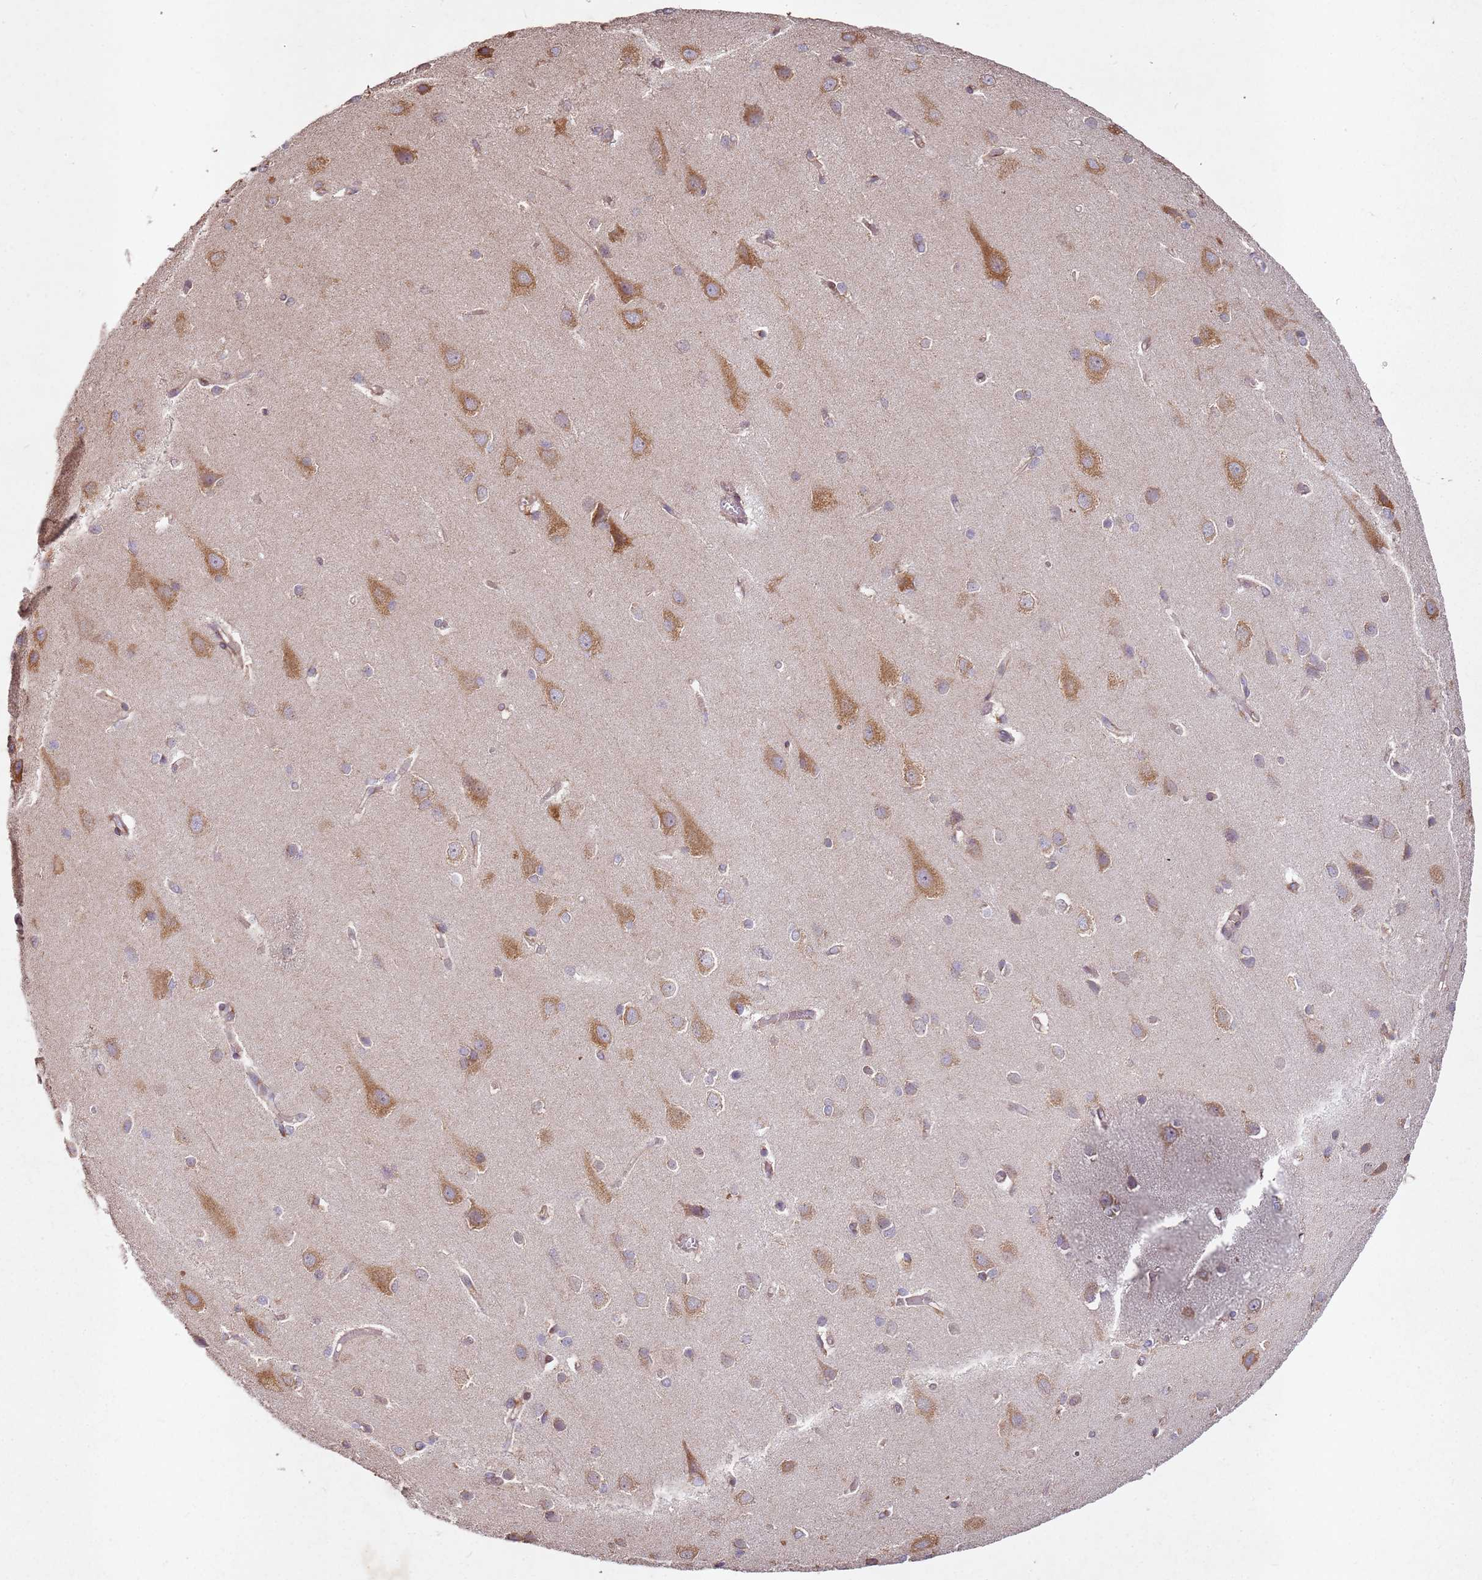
{"staining": {"intensity": "moderate", "quantity": "25%-75%", "location": "cytoplasmic/membranous"}, "tissue": "cerebral cortex", "cell_type": "Endothelial cells", "image_type": "normal", "snomed": [{"axis": "morphology", "description": "Normal tissue, NOS"}, {"axis": "topography", "description": "Cerebral cortex"}], "caption": "Protein expression analysis of unremarkable cerebral cortex reveals moderate cytoplasmic/membranous expression in about 25%-75% of endothelial cells. The staining was performed using DAB to visualize the protein expression in brown, while the nuclei were stained in blue with hematoxylin (Magnification: 20x).", "gene": "ARFRP1", "patient": {"sex": "male", "age": 37}}